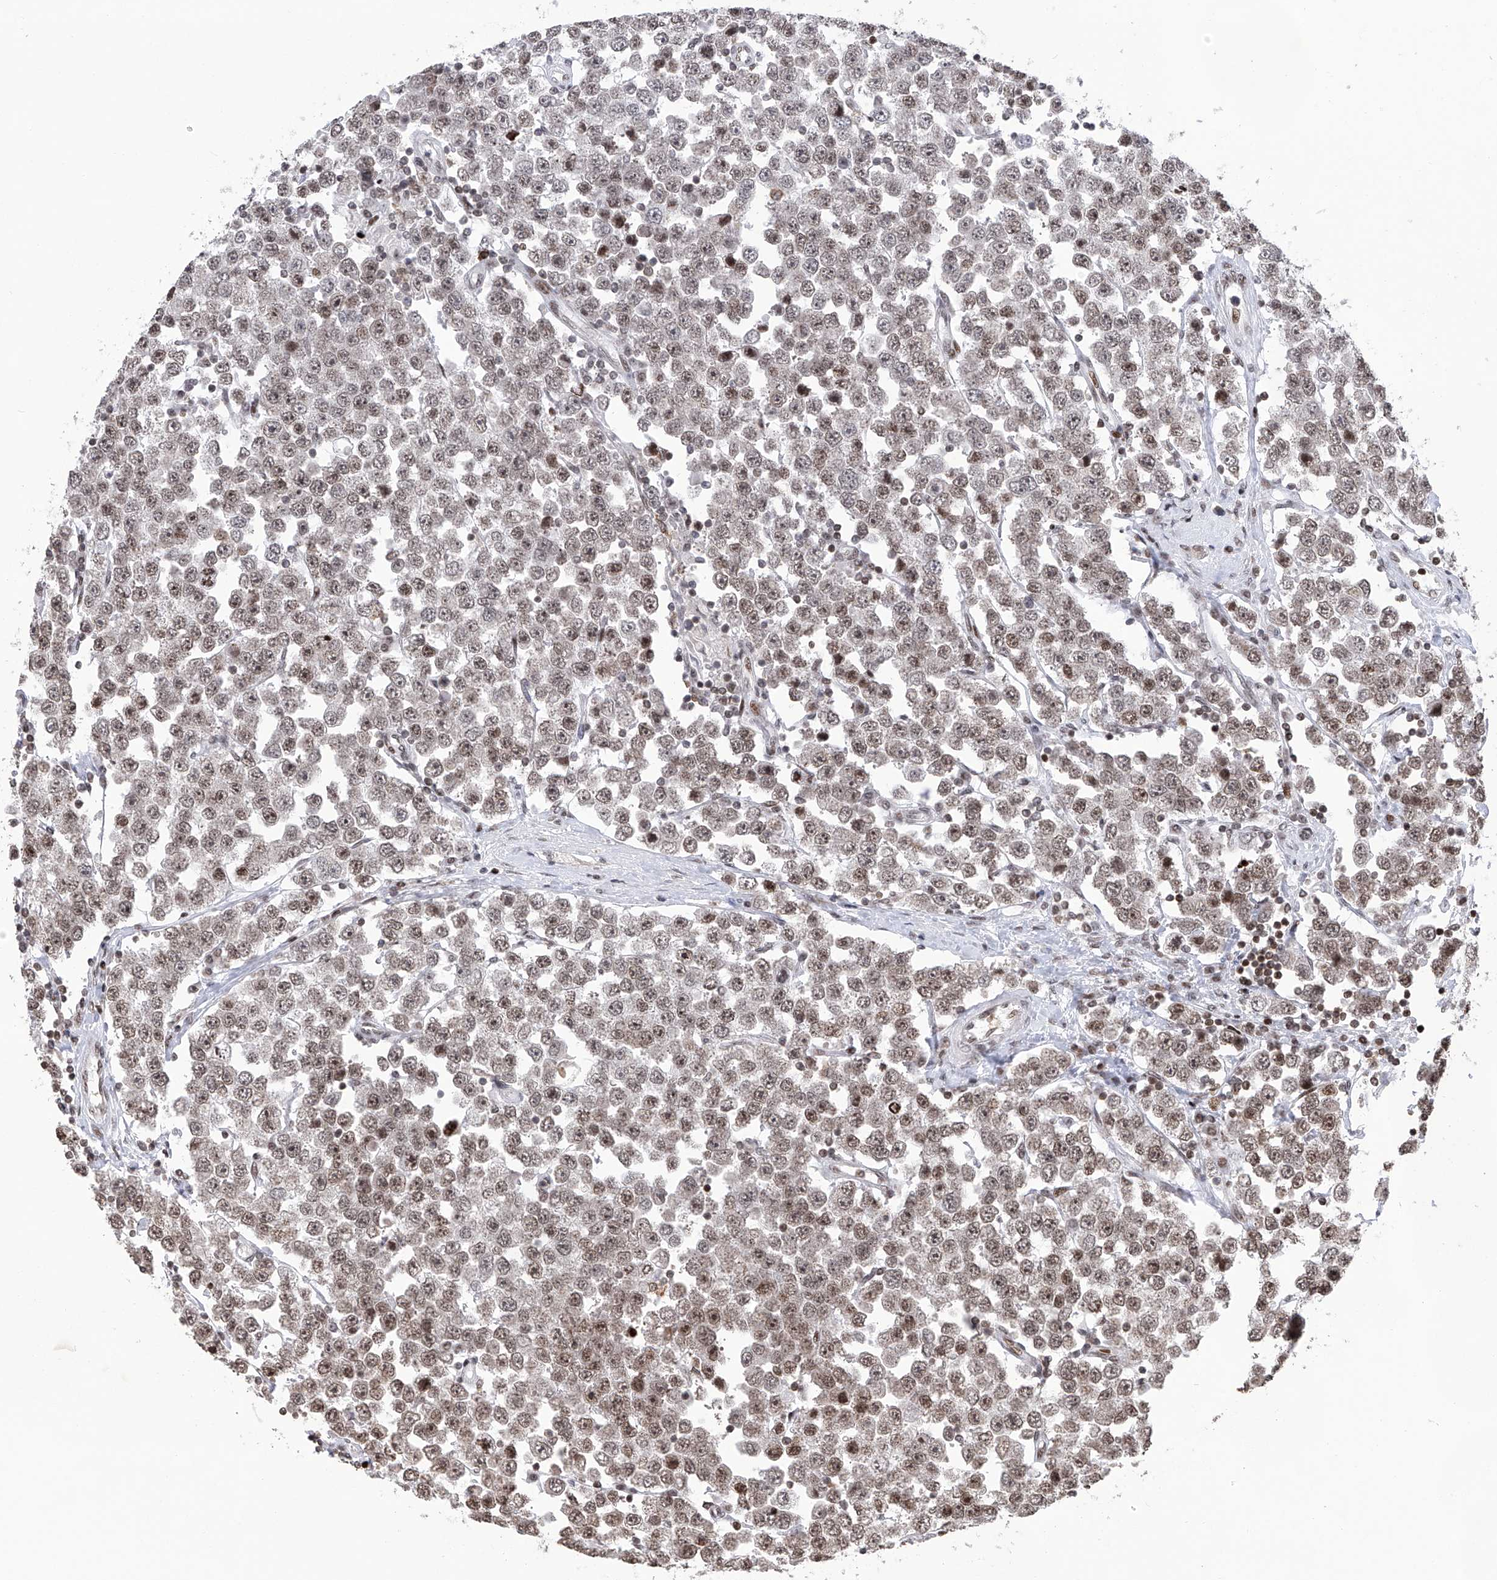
{"staining": {"intensity": "moderate", "quantity": "25%-75%", "location": "nuclear"}, "tissue": "testis cancer", "cell_type": "Tumor cells", "image_type": "cancer", "snomed": [{"axis": "morphology", "description": "Seminoma, NOS"}, {"axis": "topography", "description": "Testis"}], "caption": "The photomicrograph shows staining of testis seminoma, revealing moderate nuclear protein positivity (brown color) within tumor cells.", "gene": "PAK1IP1", "patient": {"sex": "male", "age": 28}}